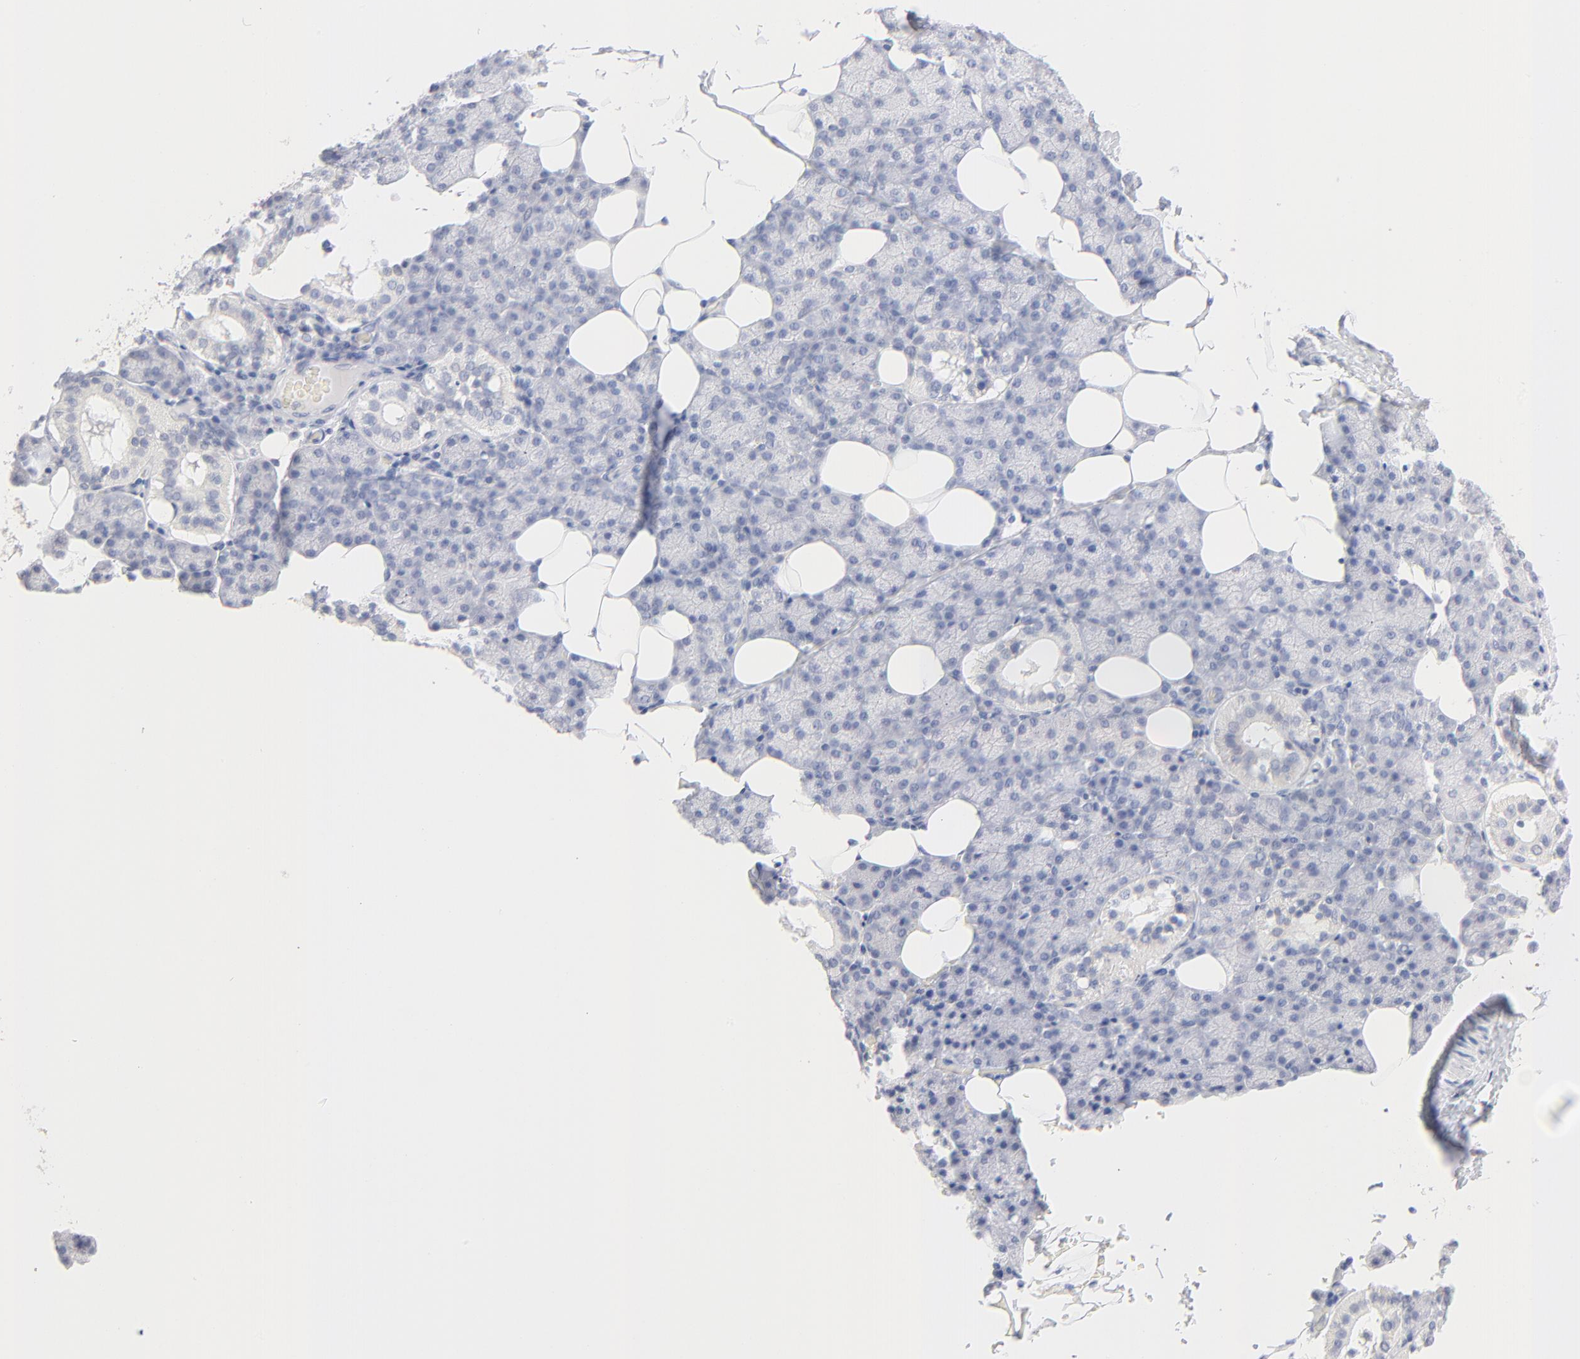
{"staining": {"intensity": "negative", "quantity": "none", "location": "none"}, "tissue": "salivary gland", "cell_type": "Glandular cells", "image_type": "normal", "snomed": [{"axis": "morphology", "description": "Normal tissue, NOS"}, {"axis": "topography", "description": "Lymph node"}, {"axis": "topography", "description": "Salivary gland"}], "caption": "The IHC image has no significant positivity in glandular cells of salivary gland.", "gene": "ONECUT1", "patient": {"sex": "male", "age": 8}}